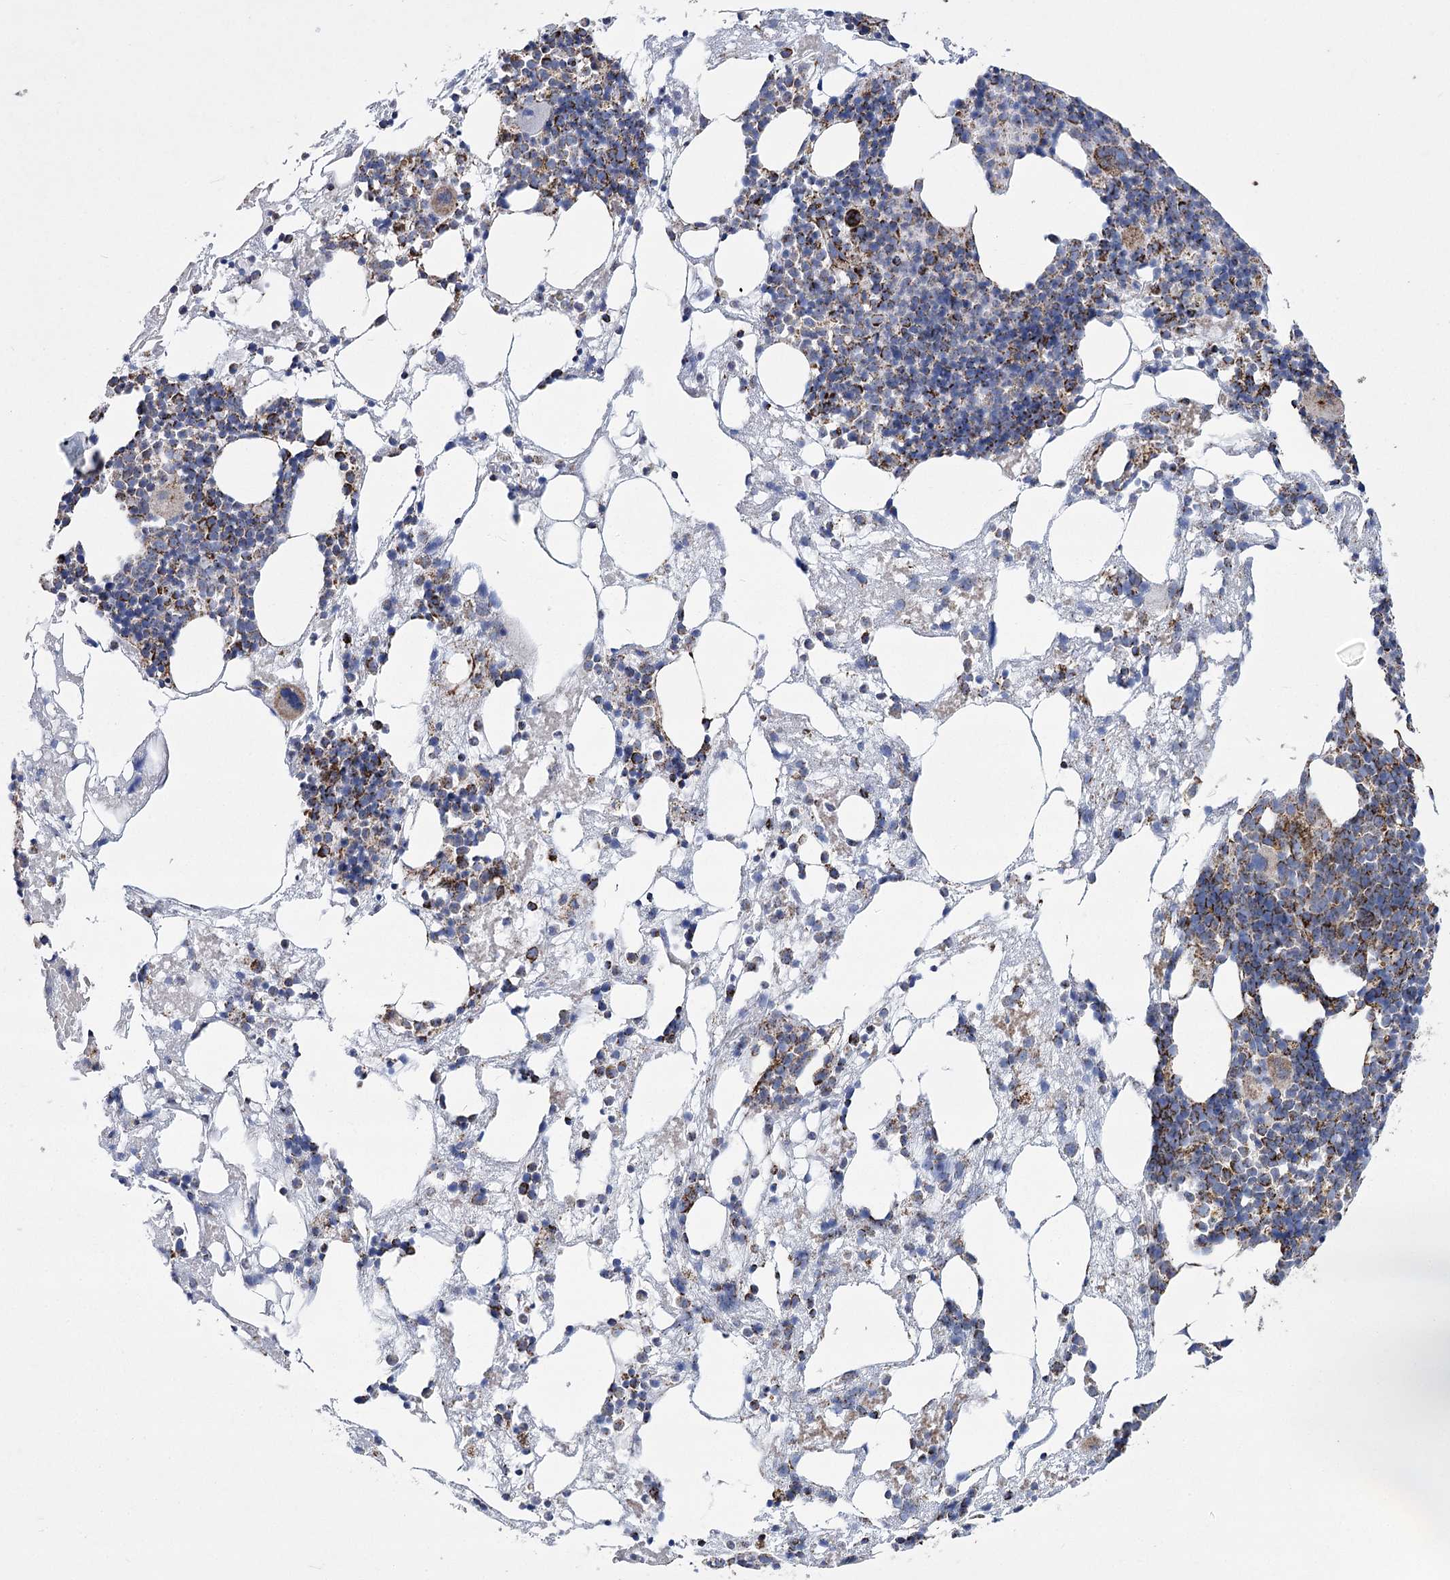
{"staining": {"intensity": "strong", "quantity": "25%-75%", "location": "cytoplasmic/membranous"}, "tissue": "bone marrow", "cell_type": "Hematopoietic cells", "image_type": "normal", "snomed": [{"axis": "morphology", "description": "Normal tissue, NOS"}, {"axis": "topography", "description": "Bone marrow"}], "caption": "Protein expression by immunohistochemistry (IHC) reveals strong cytoplasmic/membranous positivity in approximately 25%-75% of hematopoietic cells in normal bone marrow. The protein of interest is stained brown, and the nuclei are stained in blue (DAB IHC with brightfield microscopy, high magnification).", "gene": "PDHB", "patient": {"sex": "male", "age": 48}}